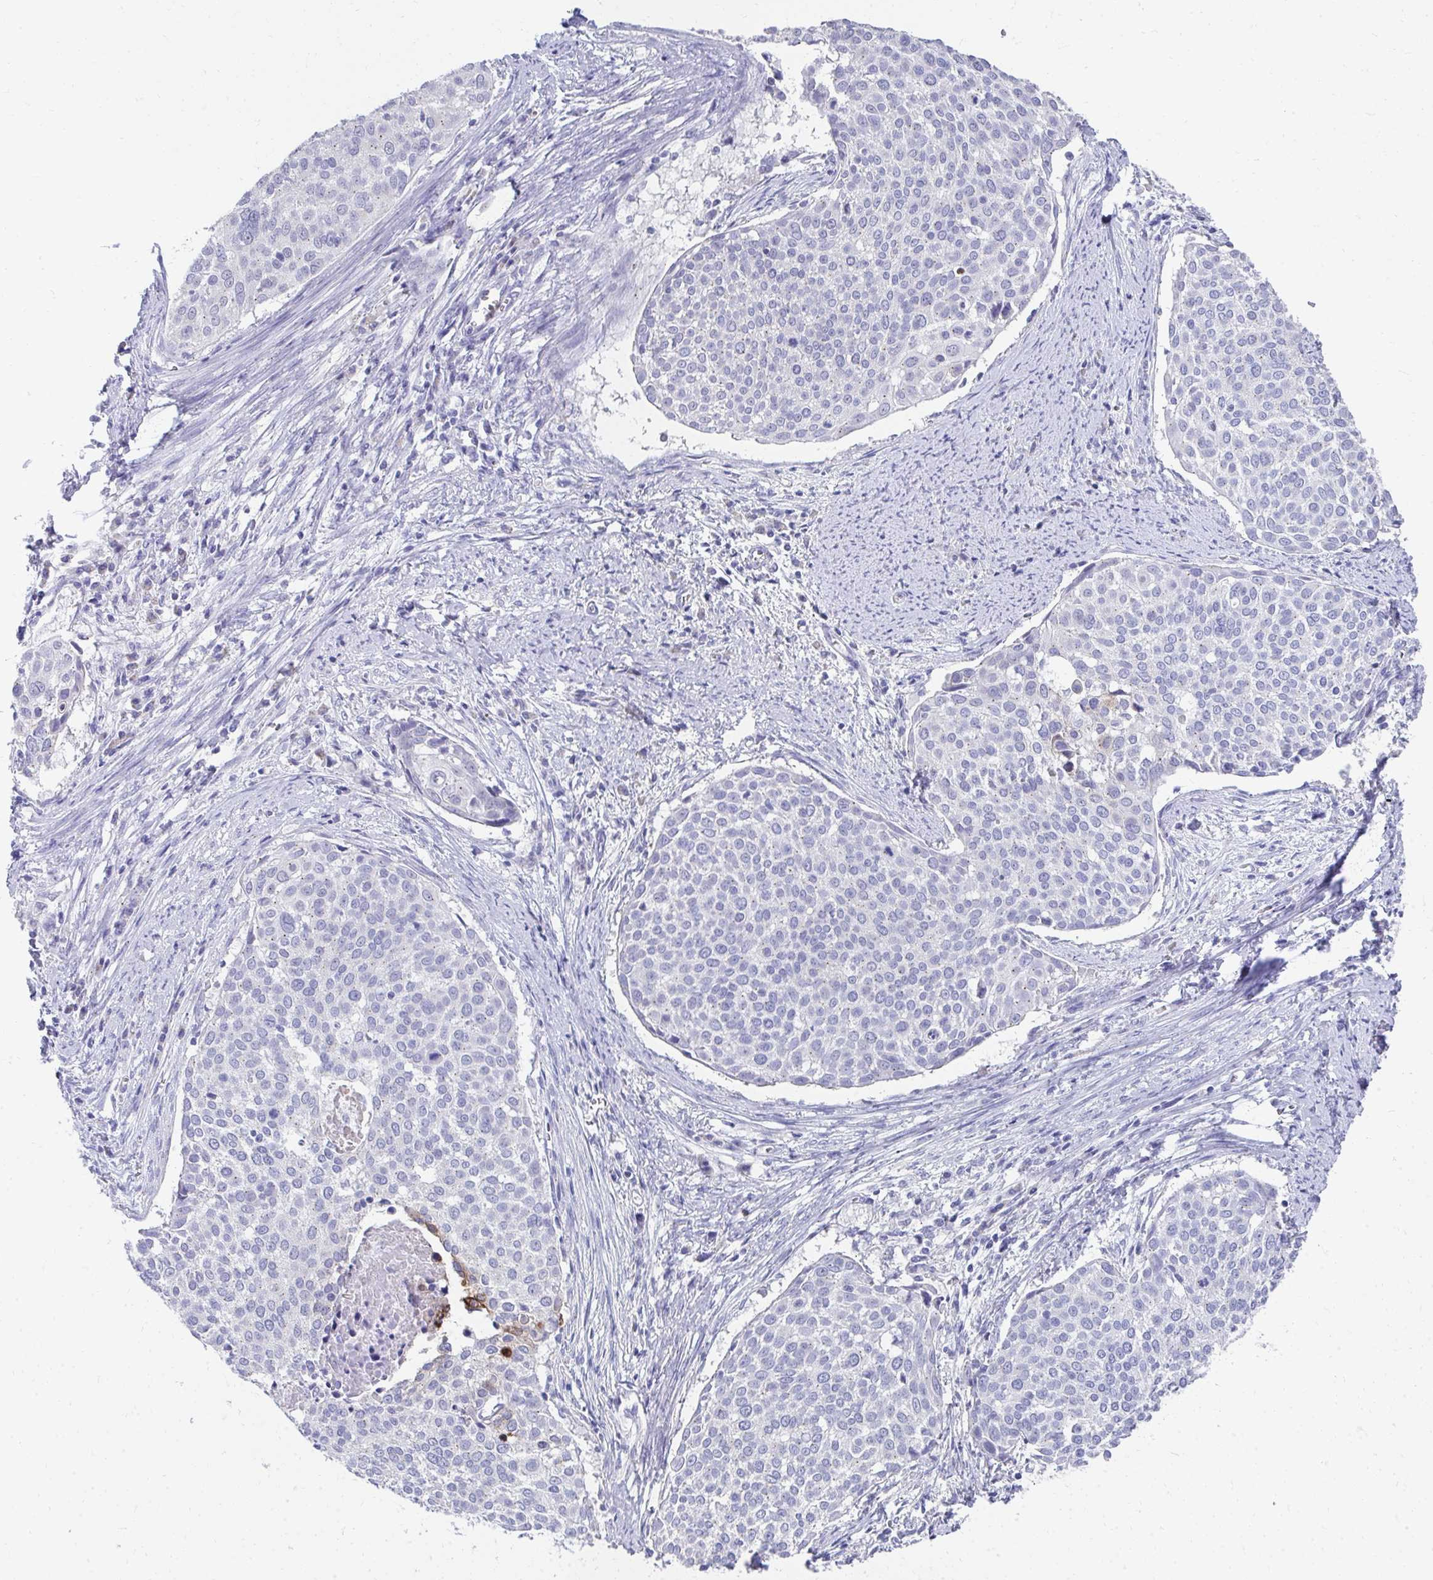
{"staining": {"intensity": "negative", "quantity": "none", "location": "none"}, "tissue": "cervical cancer", "cell_type": "Tumor cells", "image_type": "cancer", "snomed": [{"axis": "morphology", "description": "Squamous cell carcinoma, NOS"}, {"axis": "topography", "description": "Cervix"}], "caption": "Immunohistochemistry of human cervical squamous cell carcinoma shows no positivity in tumor cells.", "gene": "TMPRSS2", "patient": {"sex": "female", "age": 39}}